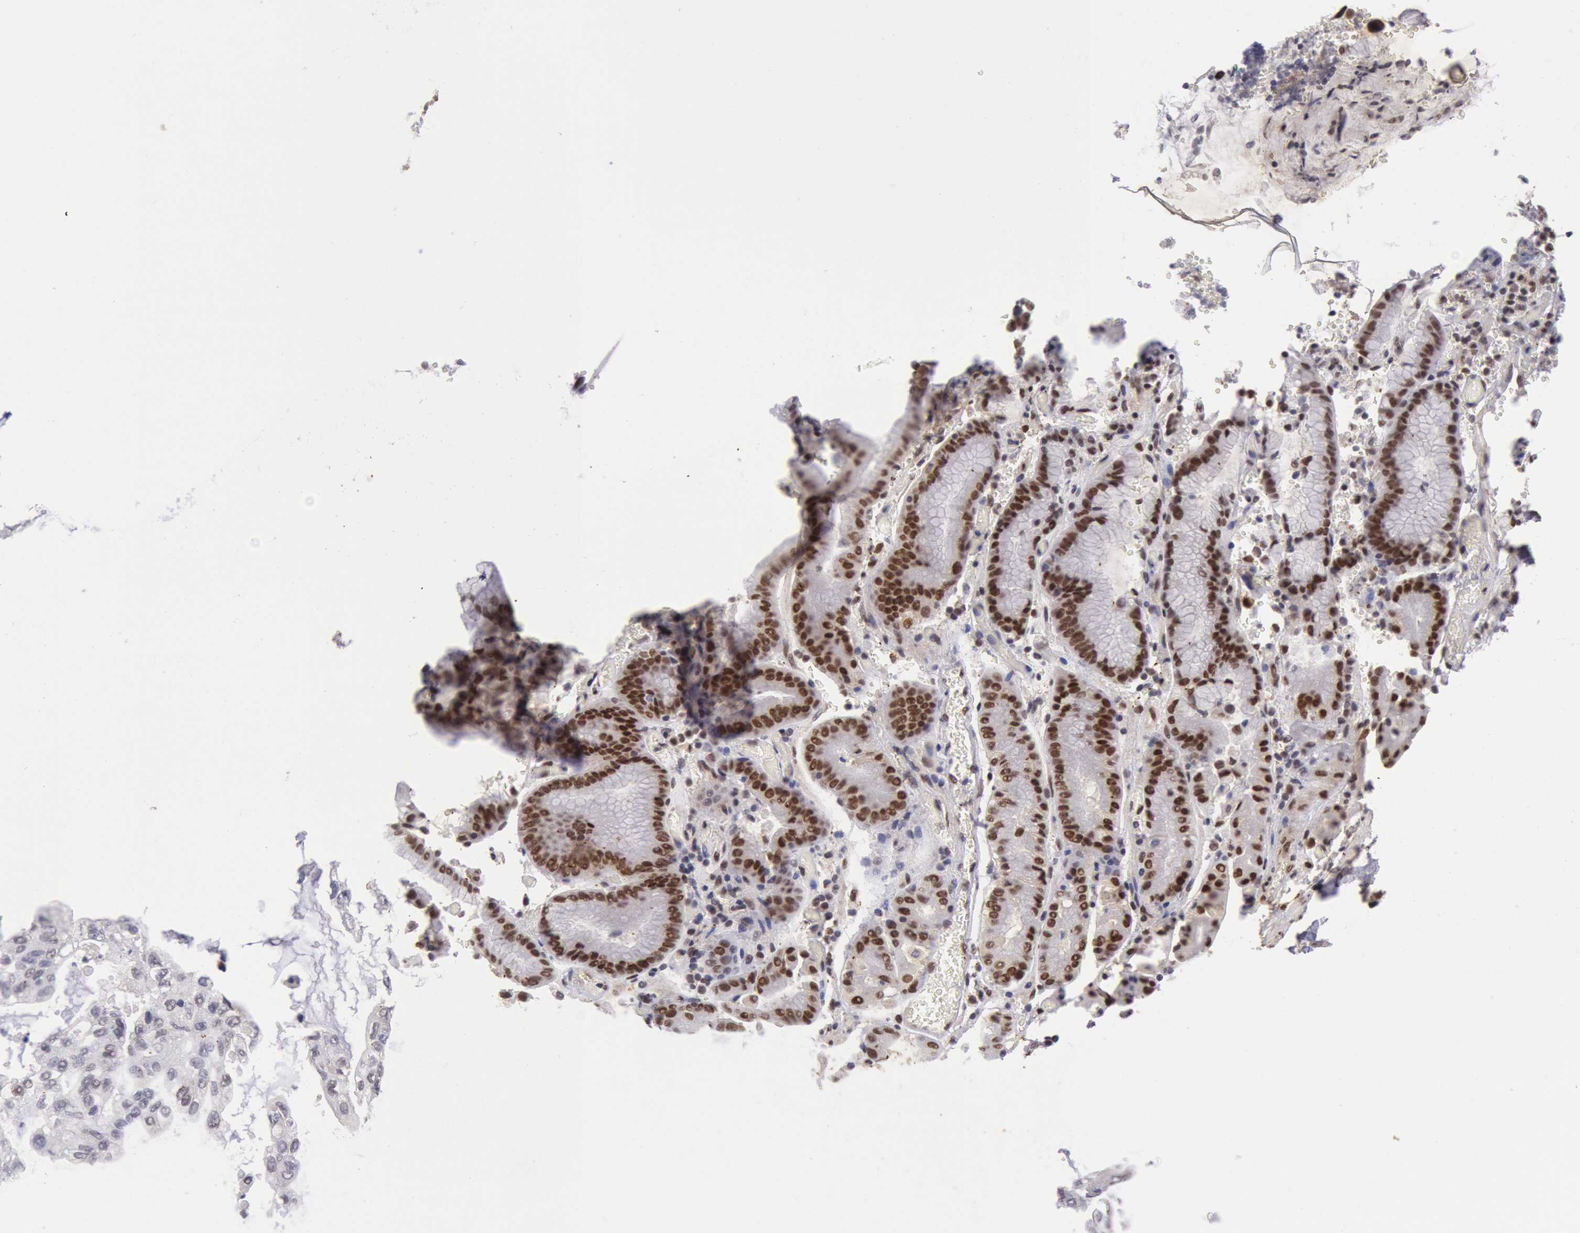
{"staining": {"intensity": "strong", "quantity": ">75%", "location": "nuclear"}, "tissue": "stomach cancer", "cell_type": "Tumor cells", "image_type": "cancer", "snomed": [{"axis": "morphology", "description": "Adenocarcinoma, NOS"}, {"axis": "topography", "description": "Stomach, upper"}], "caption": "Immunohistochemical staining of human stomach cancer reveals high levels of strong nuclear protein staining in approximately >75% of tumor cells. (brown staining indicates protein expression, while blue staining denotes nuclei).", "gene": "CDKN2B", "patient": {"sex": "male", "age": 71}}